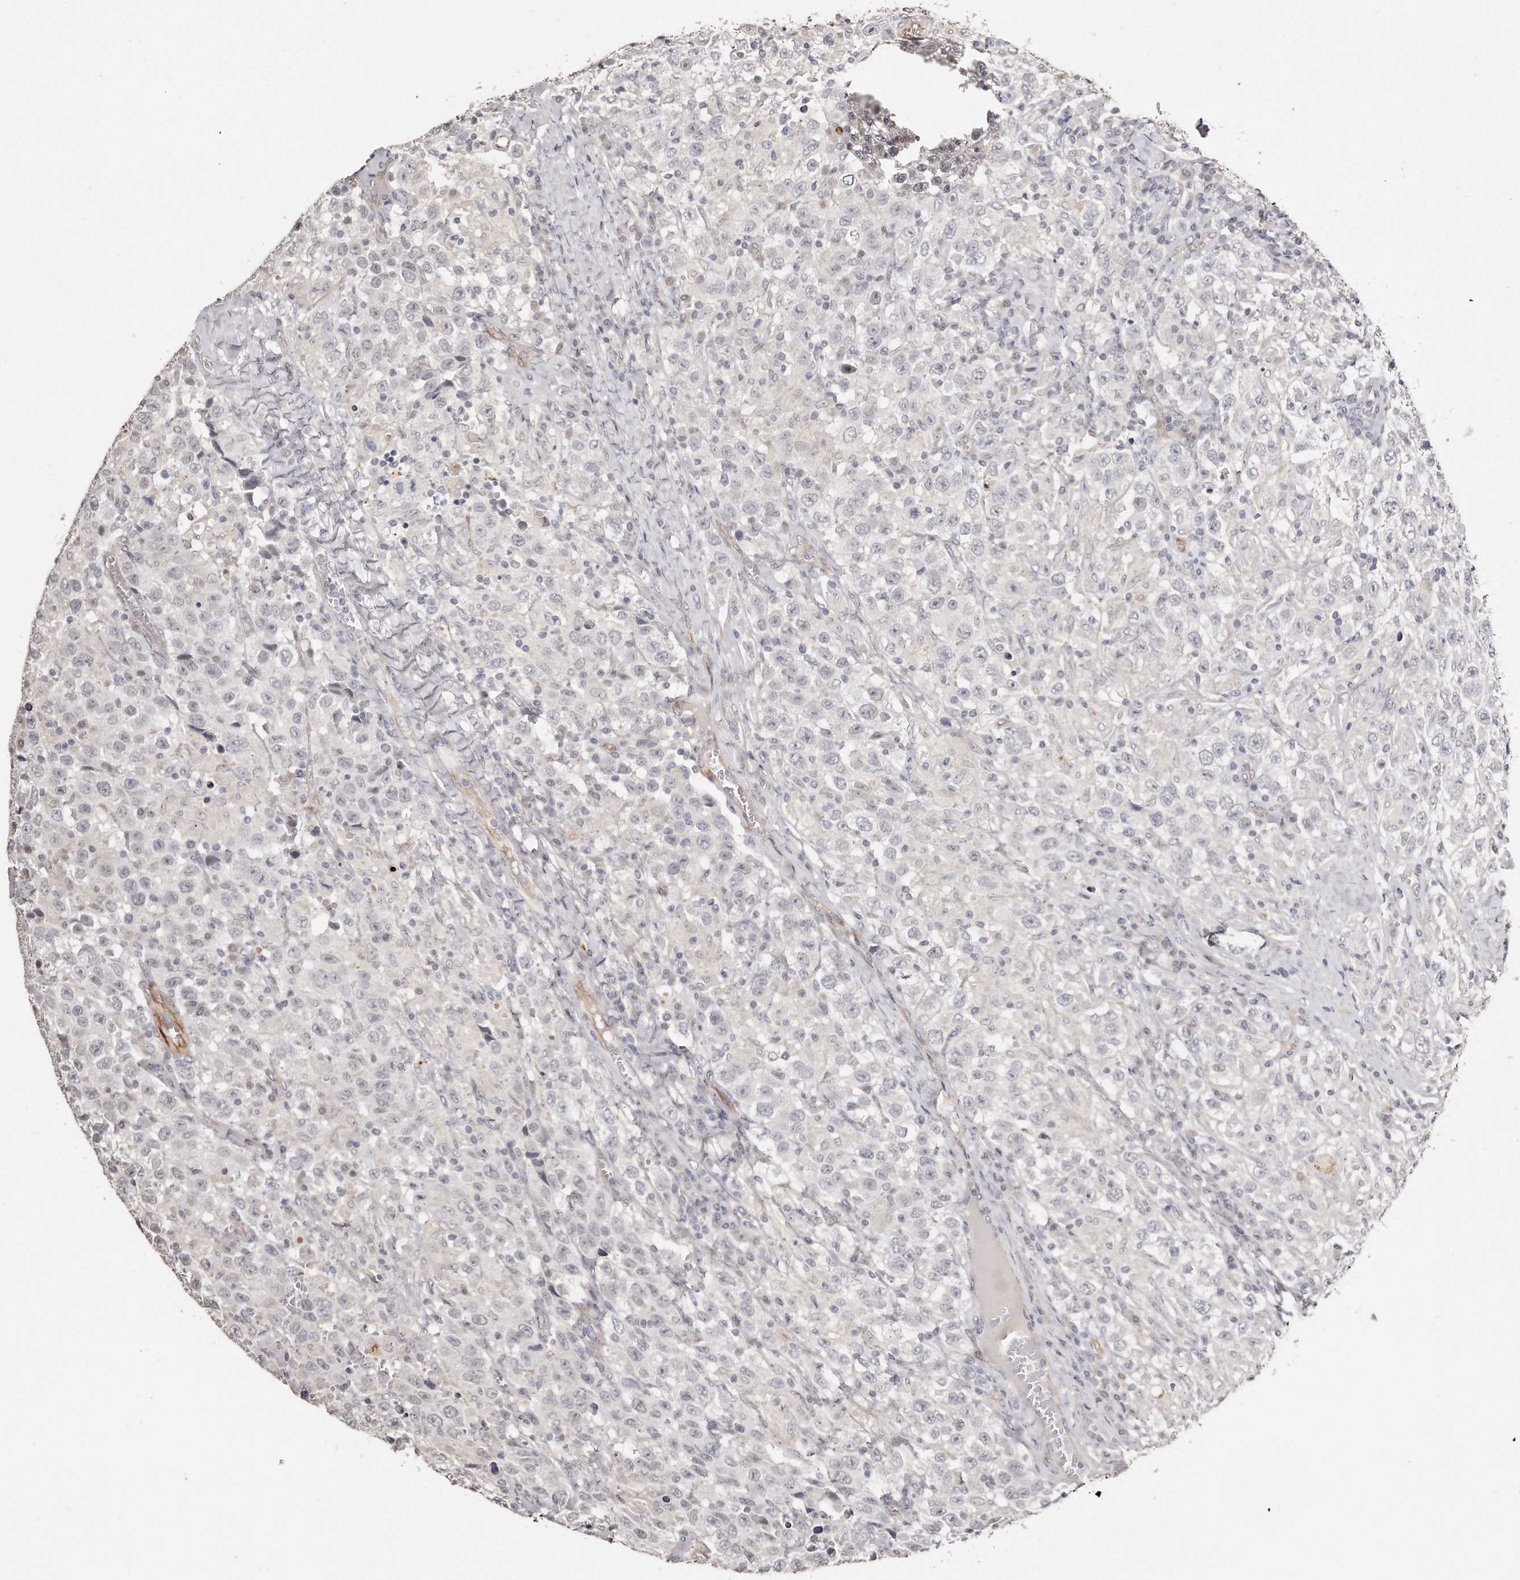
{"staining": {"intensity": "negative", "quantity": "none", "location": "none"}, "tissue": "testis cancer", "cell_type": "Tumor cells", "image_type": "cancer", "snomed": [{"axis": "morphology", "description": "Seminoma, NOS"}, {"axis": "topography", "description": "Testis"}], "caption": "The IHC image has no significant positivity in tumor cells of seminoma (testis) tissue. (DAB immunohistochemistry, high magnification).", "gene": "ZYG11A", "patient": {"sex": "male", "age": 41}}